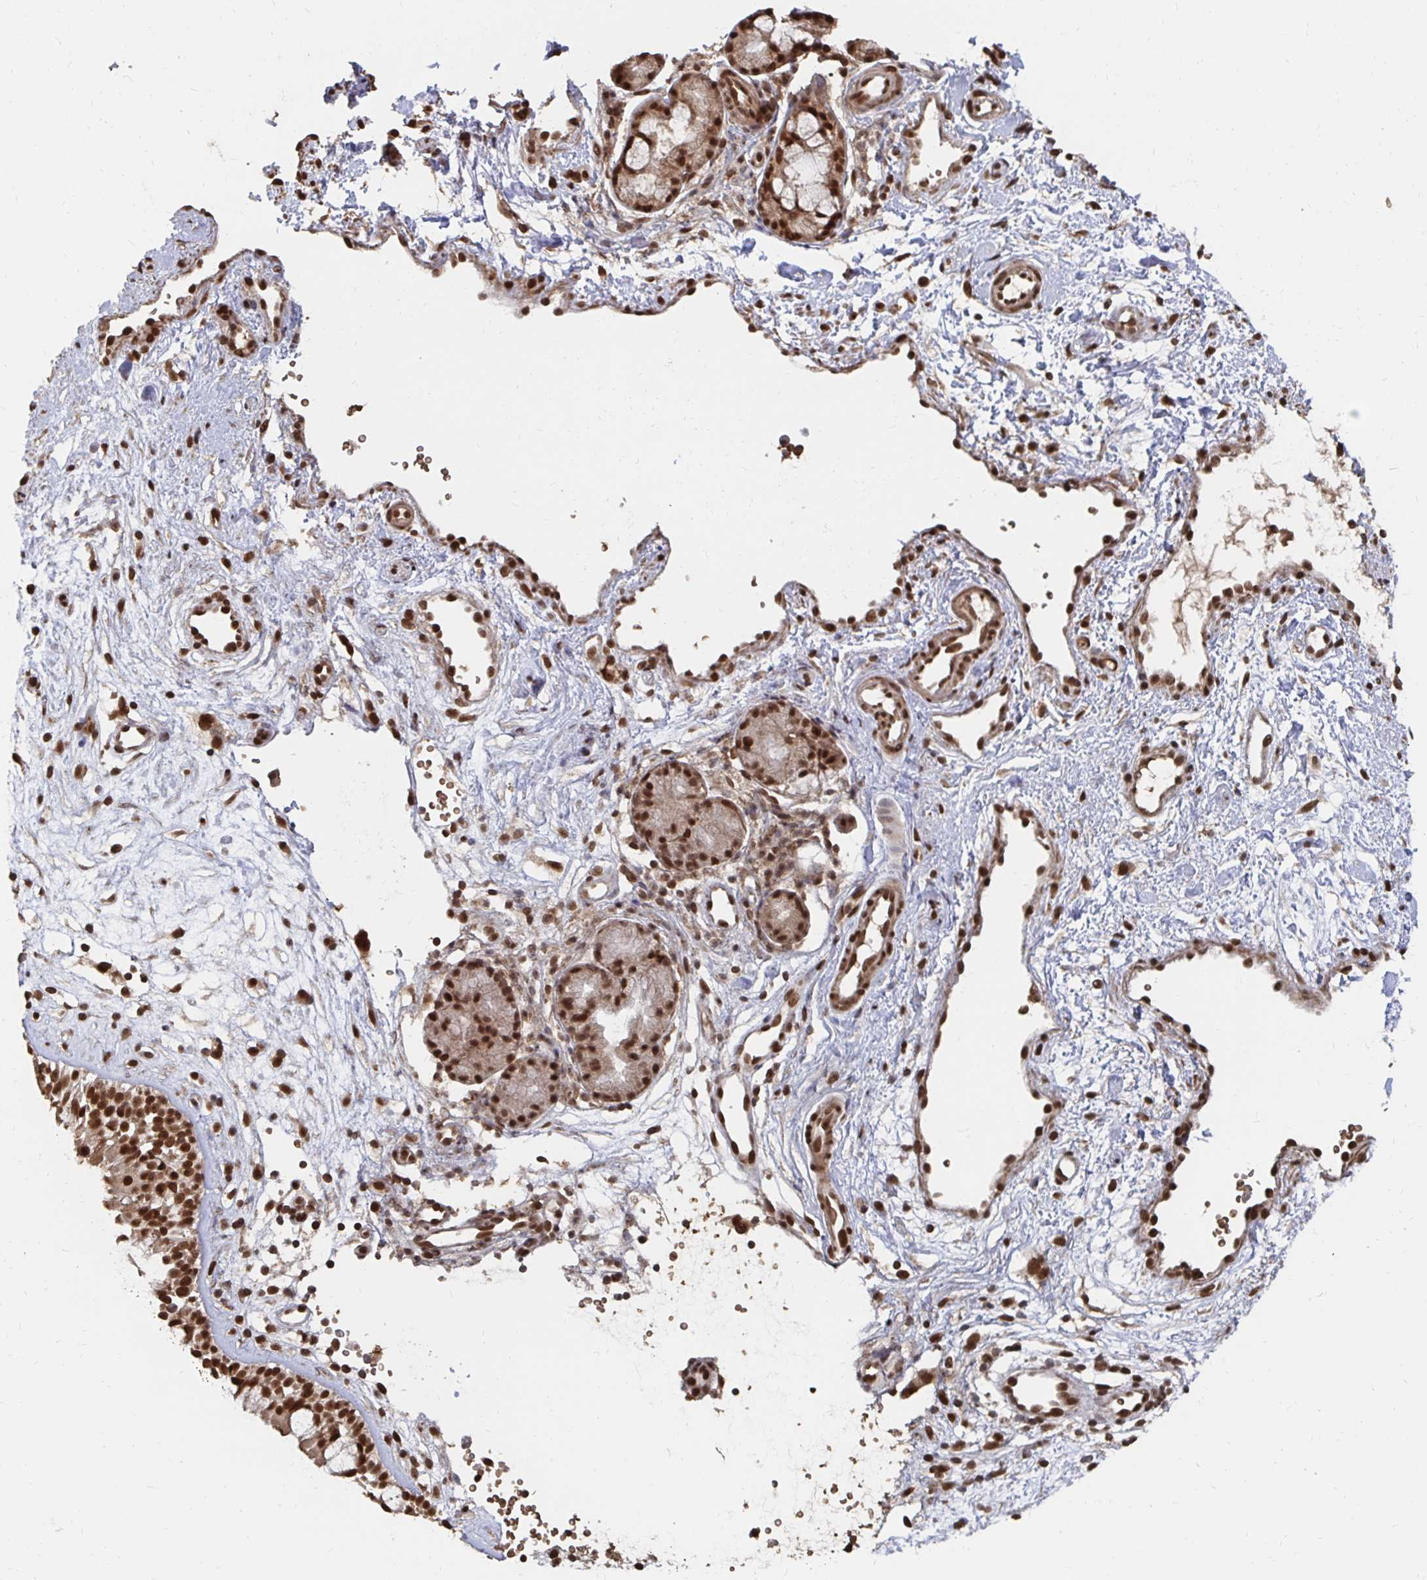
{"staining": {"intensity": "strong", "quantity": ">75%", "location": "nuclear"}, "tissue": "nasopharynx", "cell_type": "Respiratory epithelial cells", "image_type": "normal", "snomed": [{"axis": "morphology", "description": "Normal tissue, NOS"}, {"axis": "topography", "description": "Nasopharynx"}], "caption": "The image demonstrates immunohistochemical staining of unremarkable nasopharynx. There is strong nuclear positivity is appreciated in about >75% of respiratory epithelial cells.", "gene": "GTF3C6", "patient": {"sex": "male", "age": 32}}